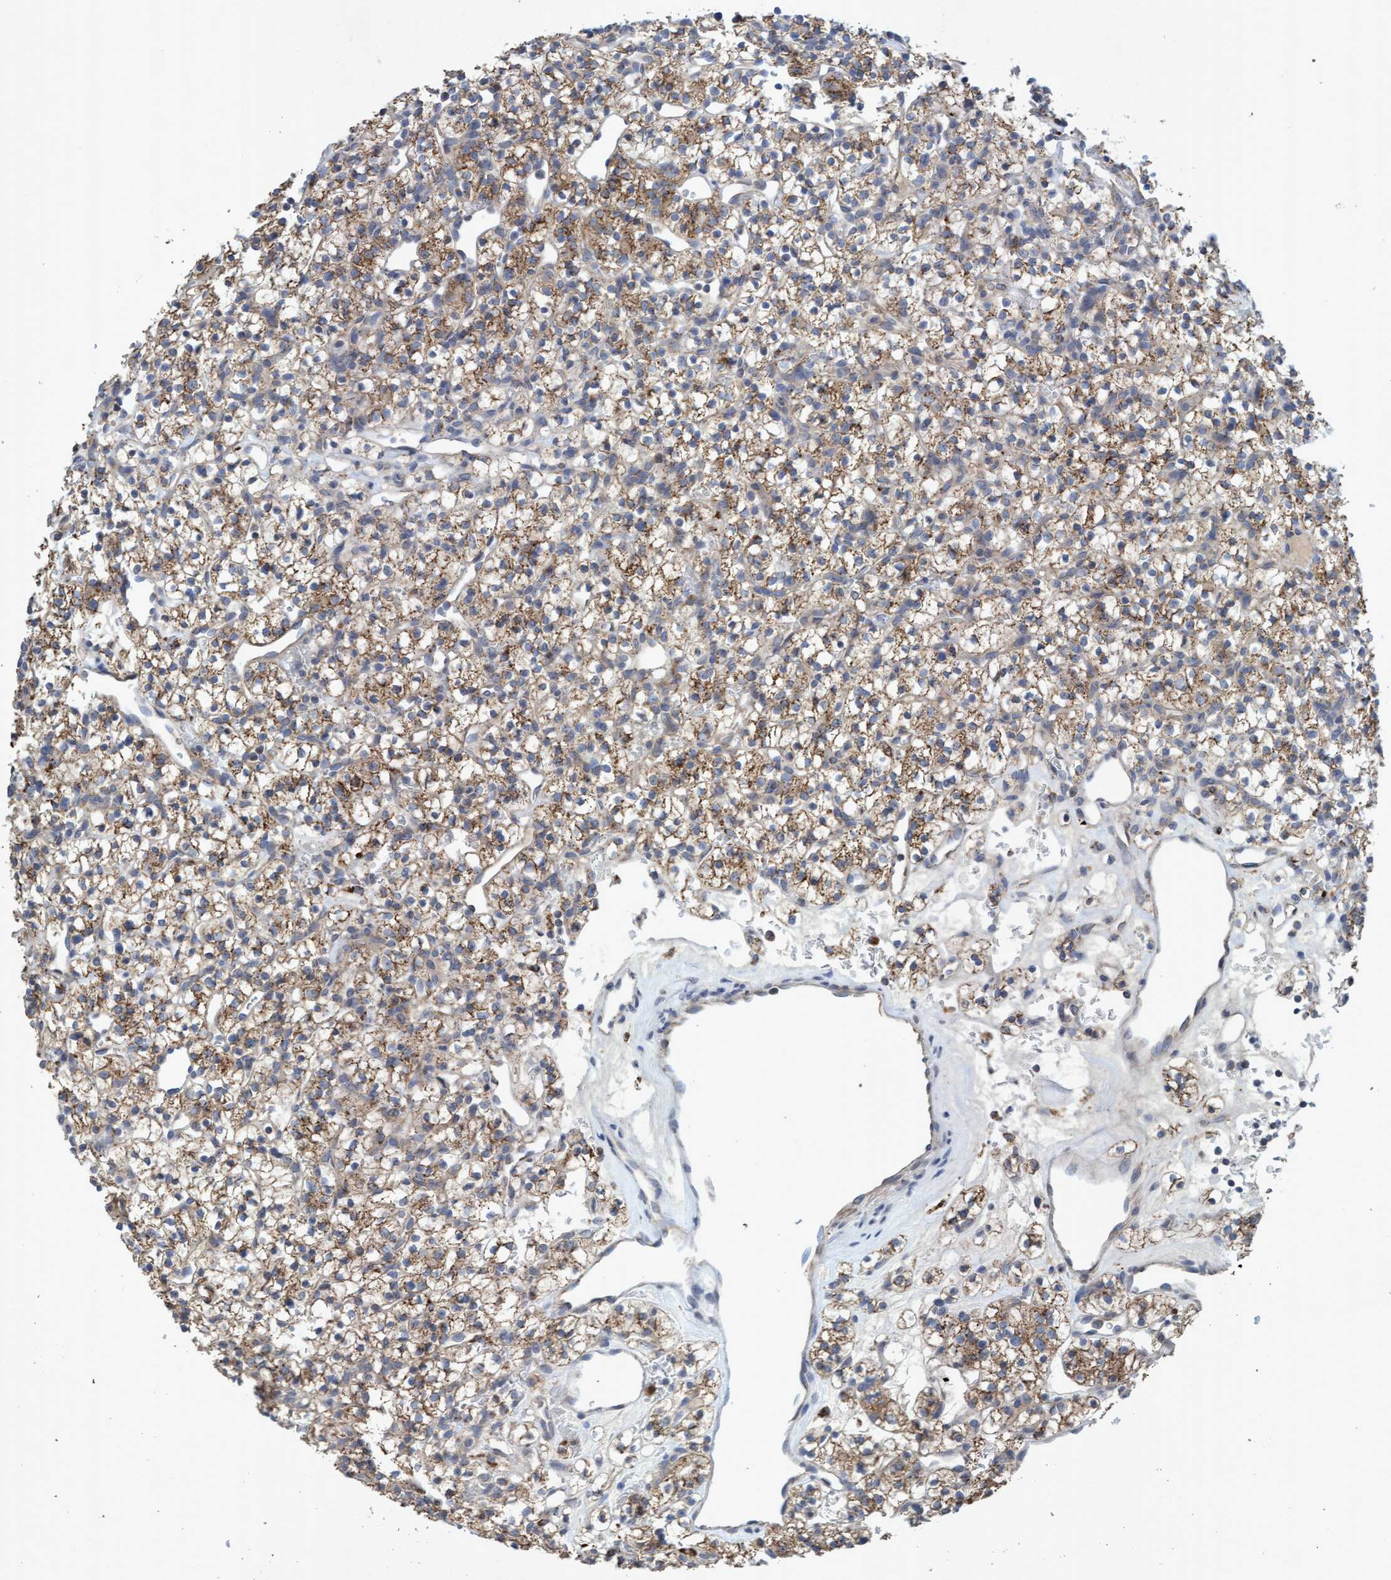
{"staining": {"intensity": "moderate", "quantity": ">75%", "location": "cytoplasmic/membranous"}, "tissue": "renal cancer", "cell_type": "Tumor cells", "image_type": "cancer", "snomed": [{"axis": "morphology", "description": "Adenocarcinoma, NOS"}, {"axis": "topography", "description": "Kidney"}], "caption": "Protein expression by immunohistochemistry shows moderate cytoplasmic/membranous staining in about >75% of tumor cells in renal cancer. The staining was performed using DAB (3,3'-diaminobenzidine) to visualize the protein expression in brown, while the nuclei were stained in blue with hematoxylin (Magnification: 20x).", "gene": "ATPAF2", "patient": {"sex": "female", "age": 57}}